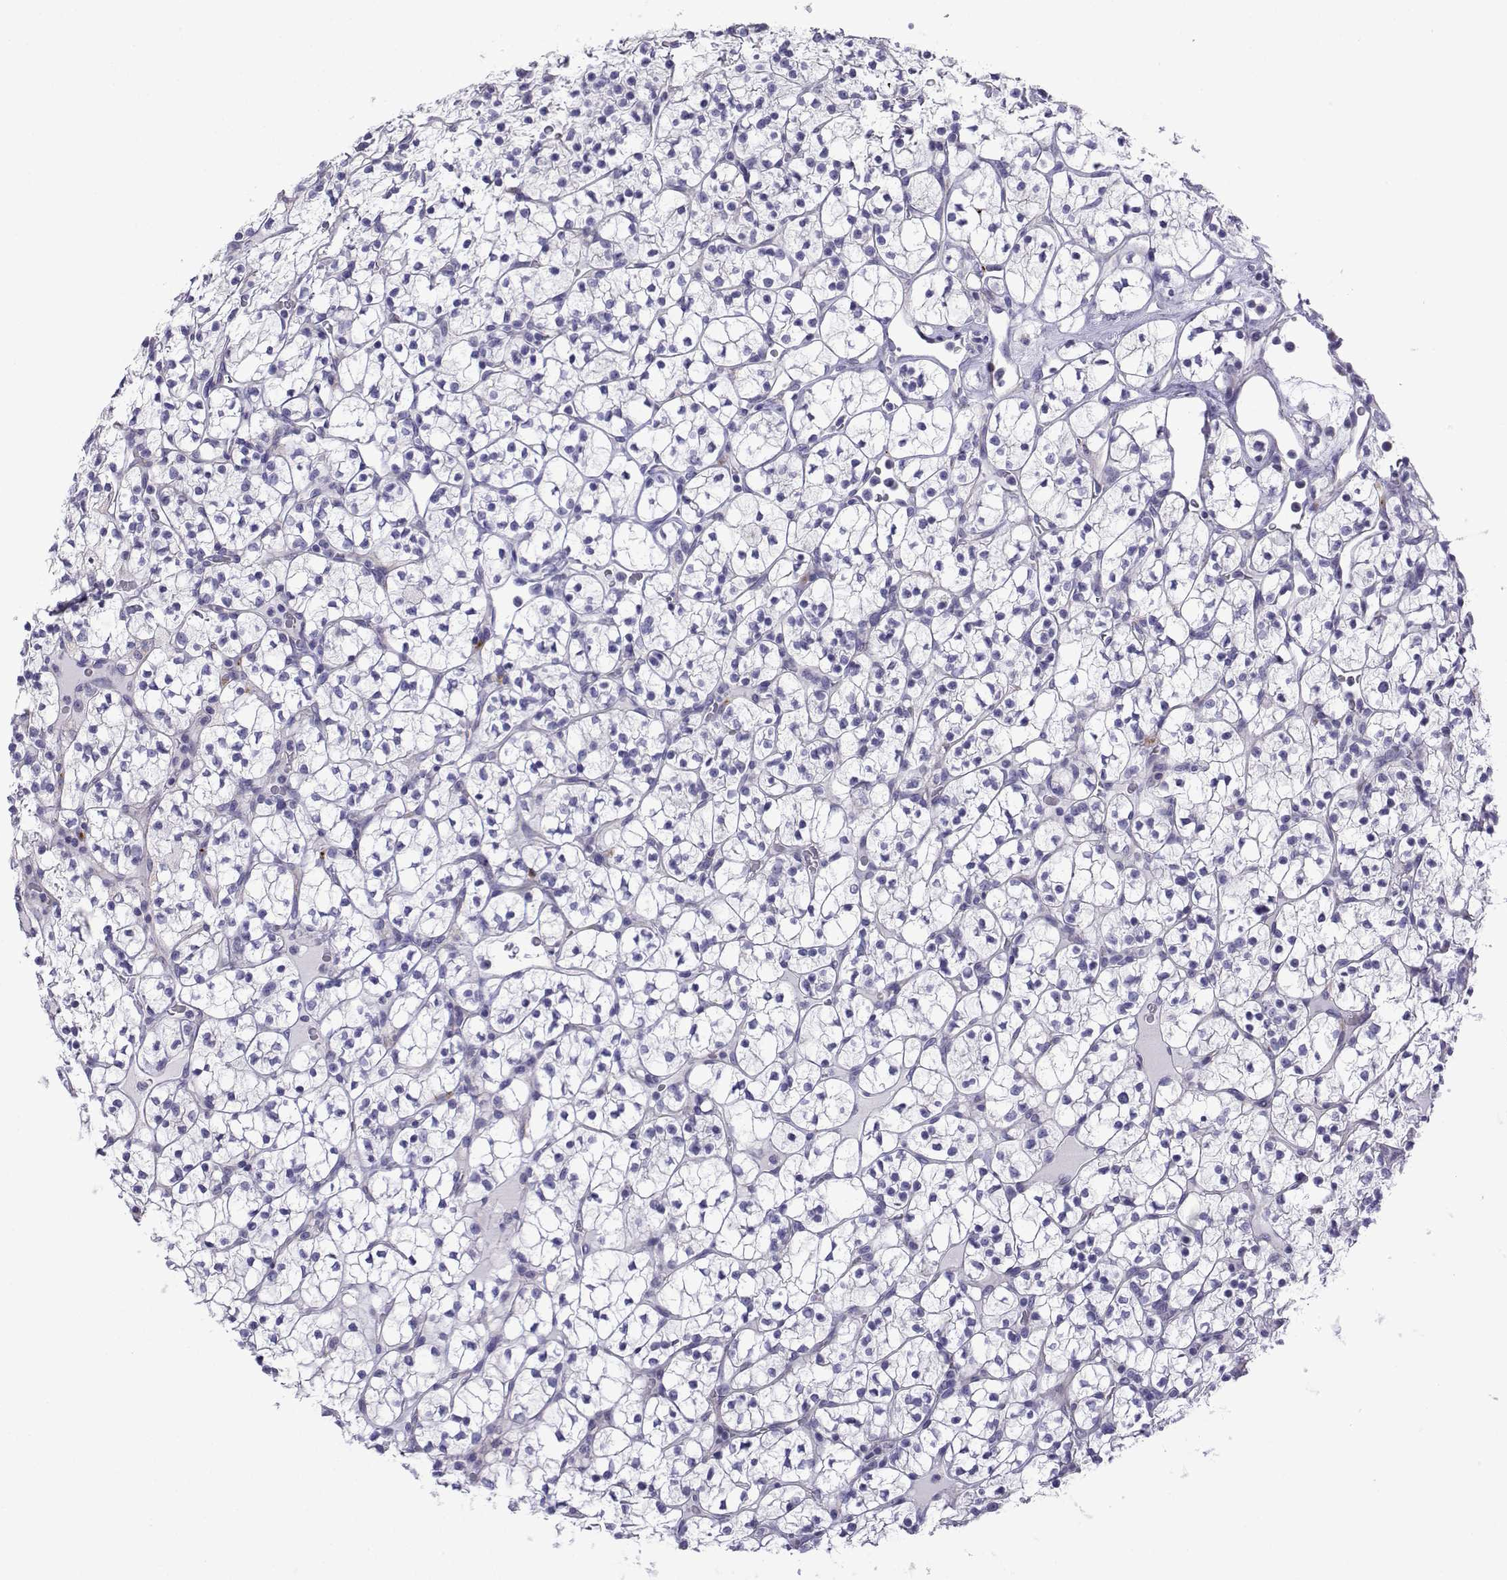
{"staining": {"intensity": "negative", "quantity": "none", "location": "none"}, "tissue": "renal cancer", "cell_type": "Tumor cells", "image_type": "cancer", "snomed": [{"axis": "morphology", "description": "Adenocarcinoma, NOS"}, {"axis": "topography", "description": "Kidney"}], "caption": "There is no significant positivity in tumor cells of renal adenocarcinoma.", "gene": "CFAP70", "patient": {"sex": "female", "age": 89}}